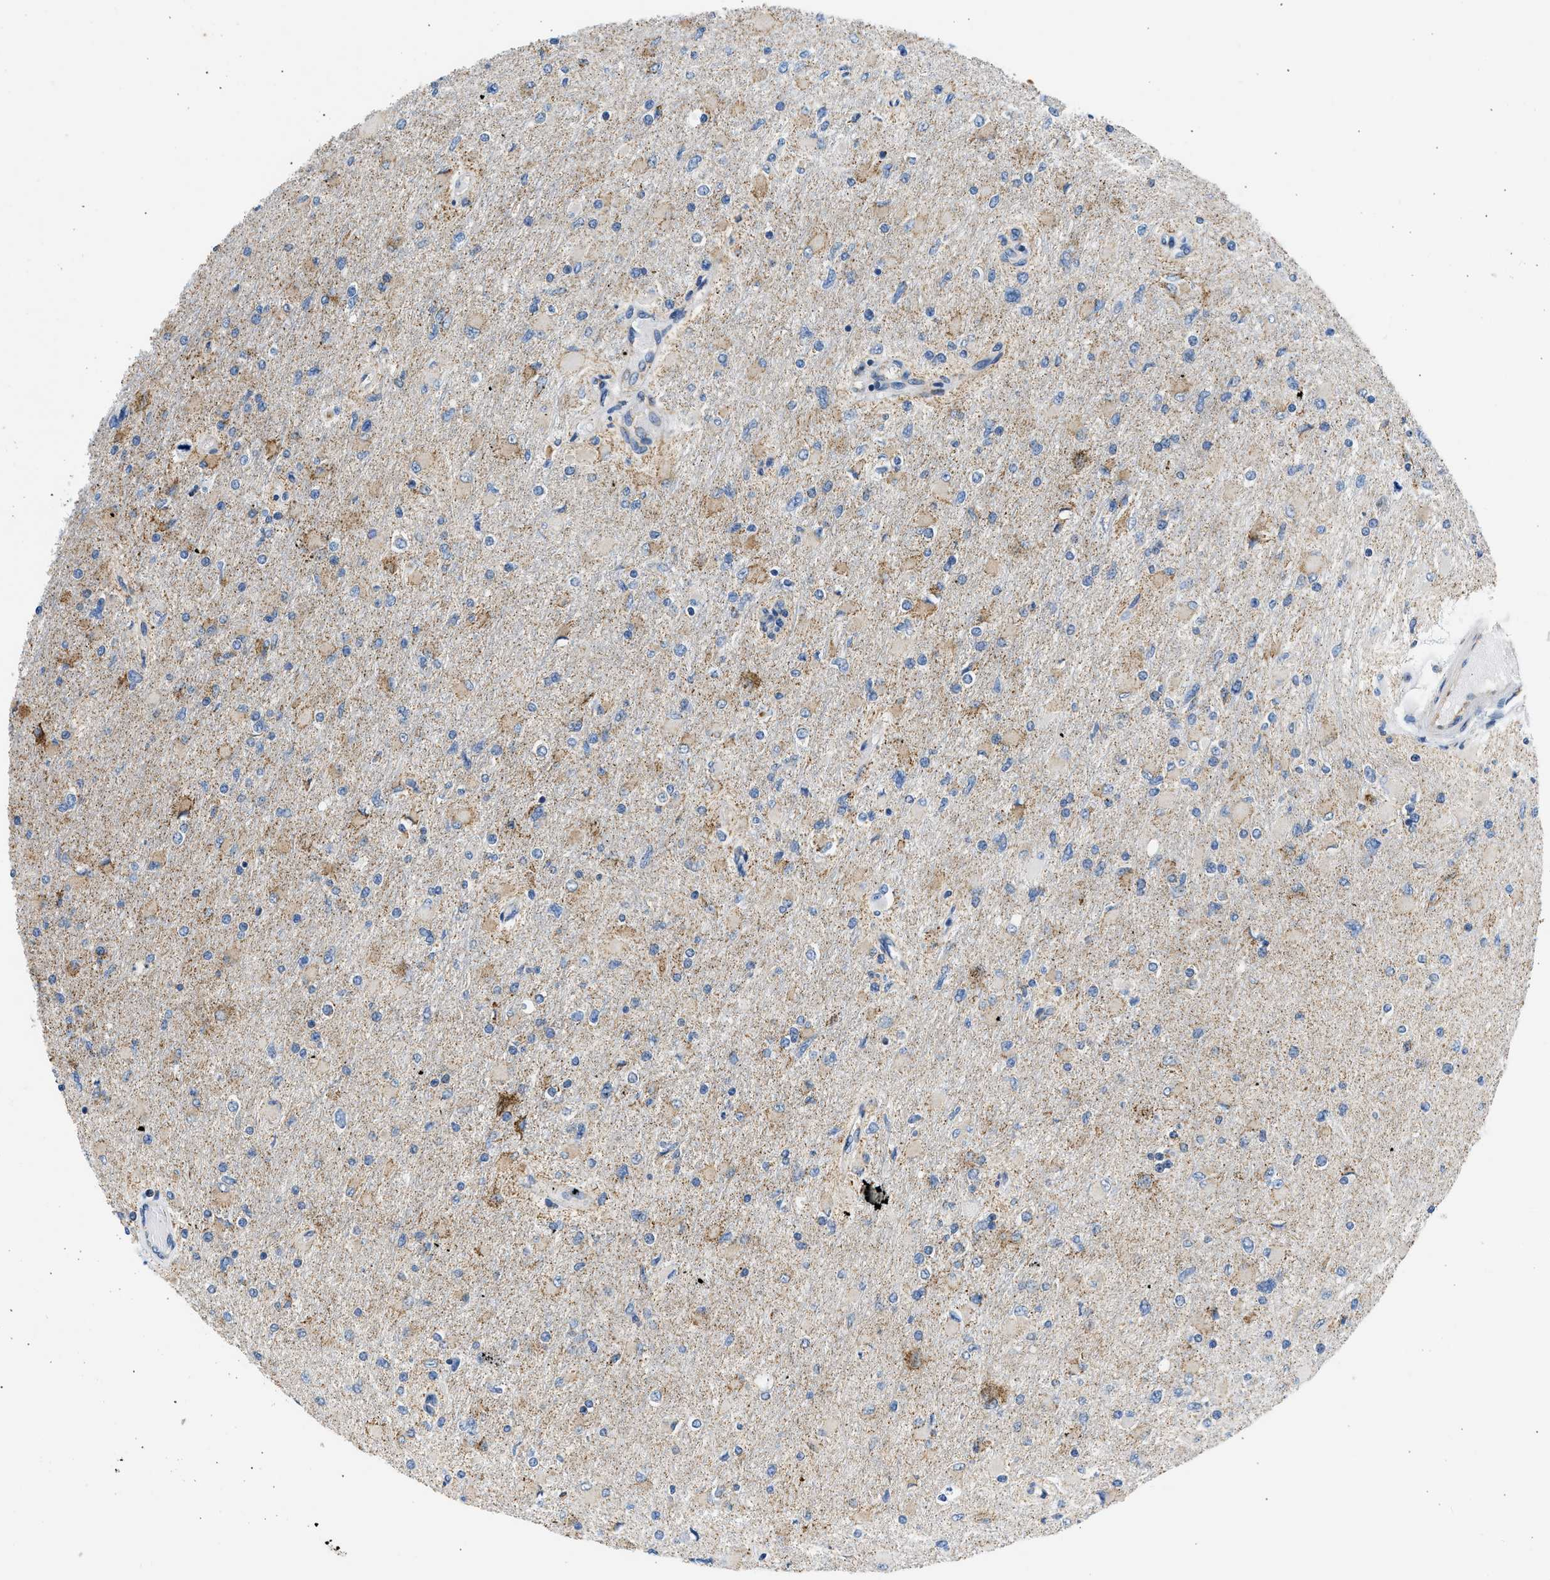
{"staining": {"intensity": "moderate", "quantity": "<25%", "location": "cytoplasmic/membranous"}, "tissue": "glioma", "cell_type": "Tumor cells", "image_type": "cancer", "snomed": [{"axis": "morphology", "description": "Glioma, malignant, High grade"}, {"axis": "topography", "description": "Cerebral cortex"}], "caption": "Protein staining of glioma tissue exhibits moderate cytoplasmic/membranous expression in about <25% of tumor cells. (IHC, brightfield microscopy, high magnification).", "gene": "CAMKK2", "patient": {"sex": "female", "age": 36}}